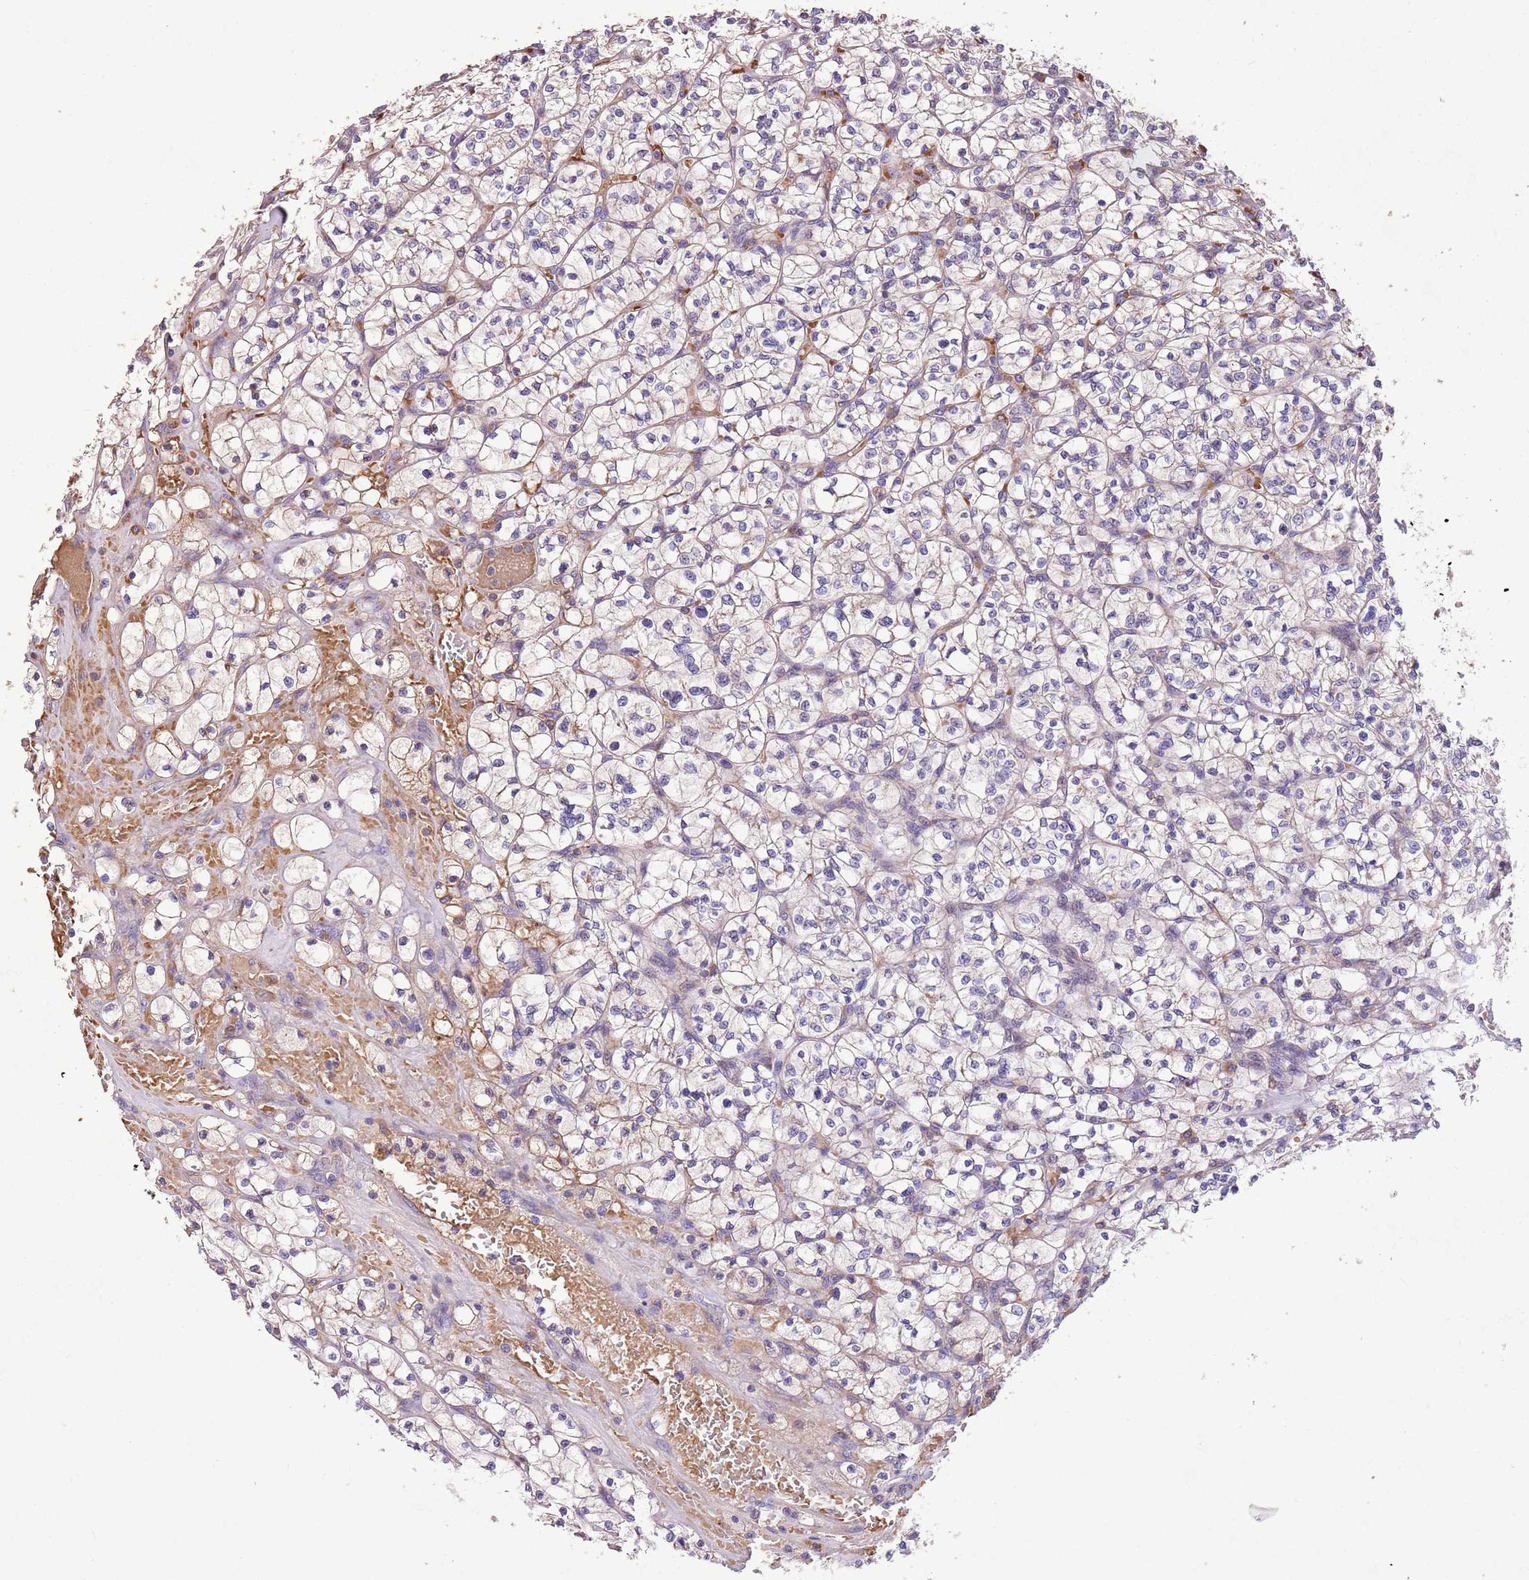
{"staining": {"intensity": "weak", "quantity": "25%-75%", "location": "cytoplasmic/membranous"}, "tissue": "renal cancer", "cell_type": "Tumor cells", "image_type": "cancer", "snomed": [{"axis": "morphology", "description": "Adenocarcinoma, NOS"}, {"axis": "topography", "description": "Kidney"}], "caption": "Renal cancer (adenocarcinoma) stained for a protein exhibits weak cytoplasmic/membranous positivity in tumor cells.", "gene": "PIGA", "patient": {"sex": "female", "age": 64}}